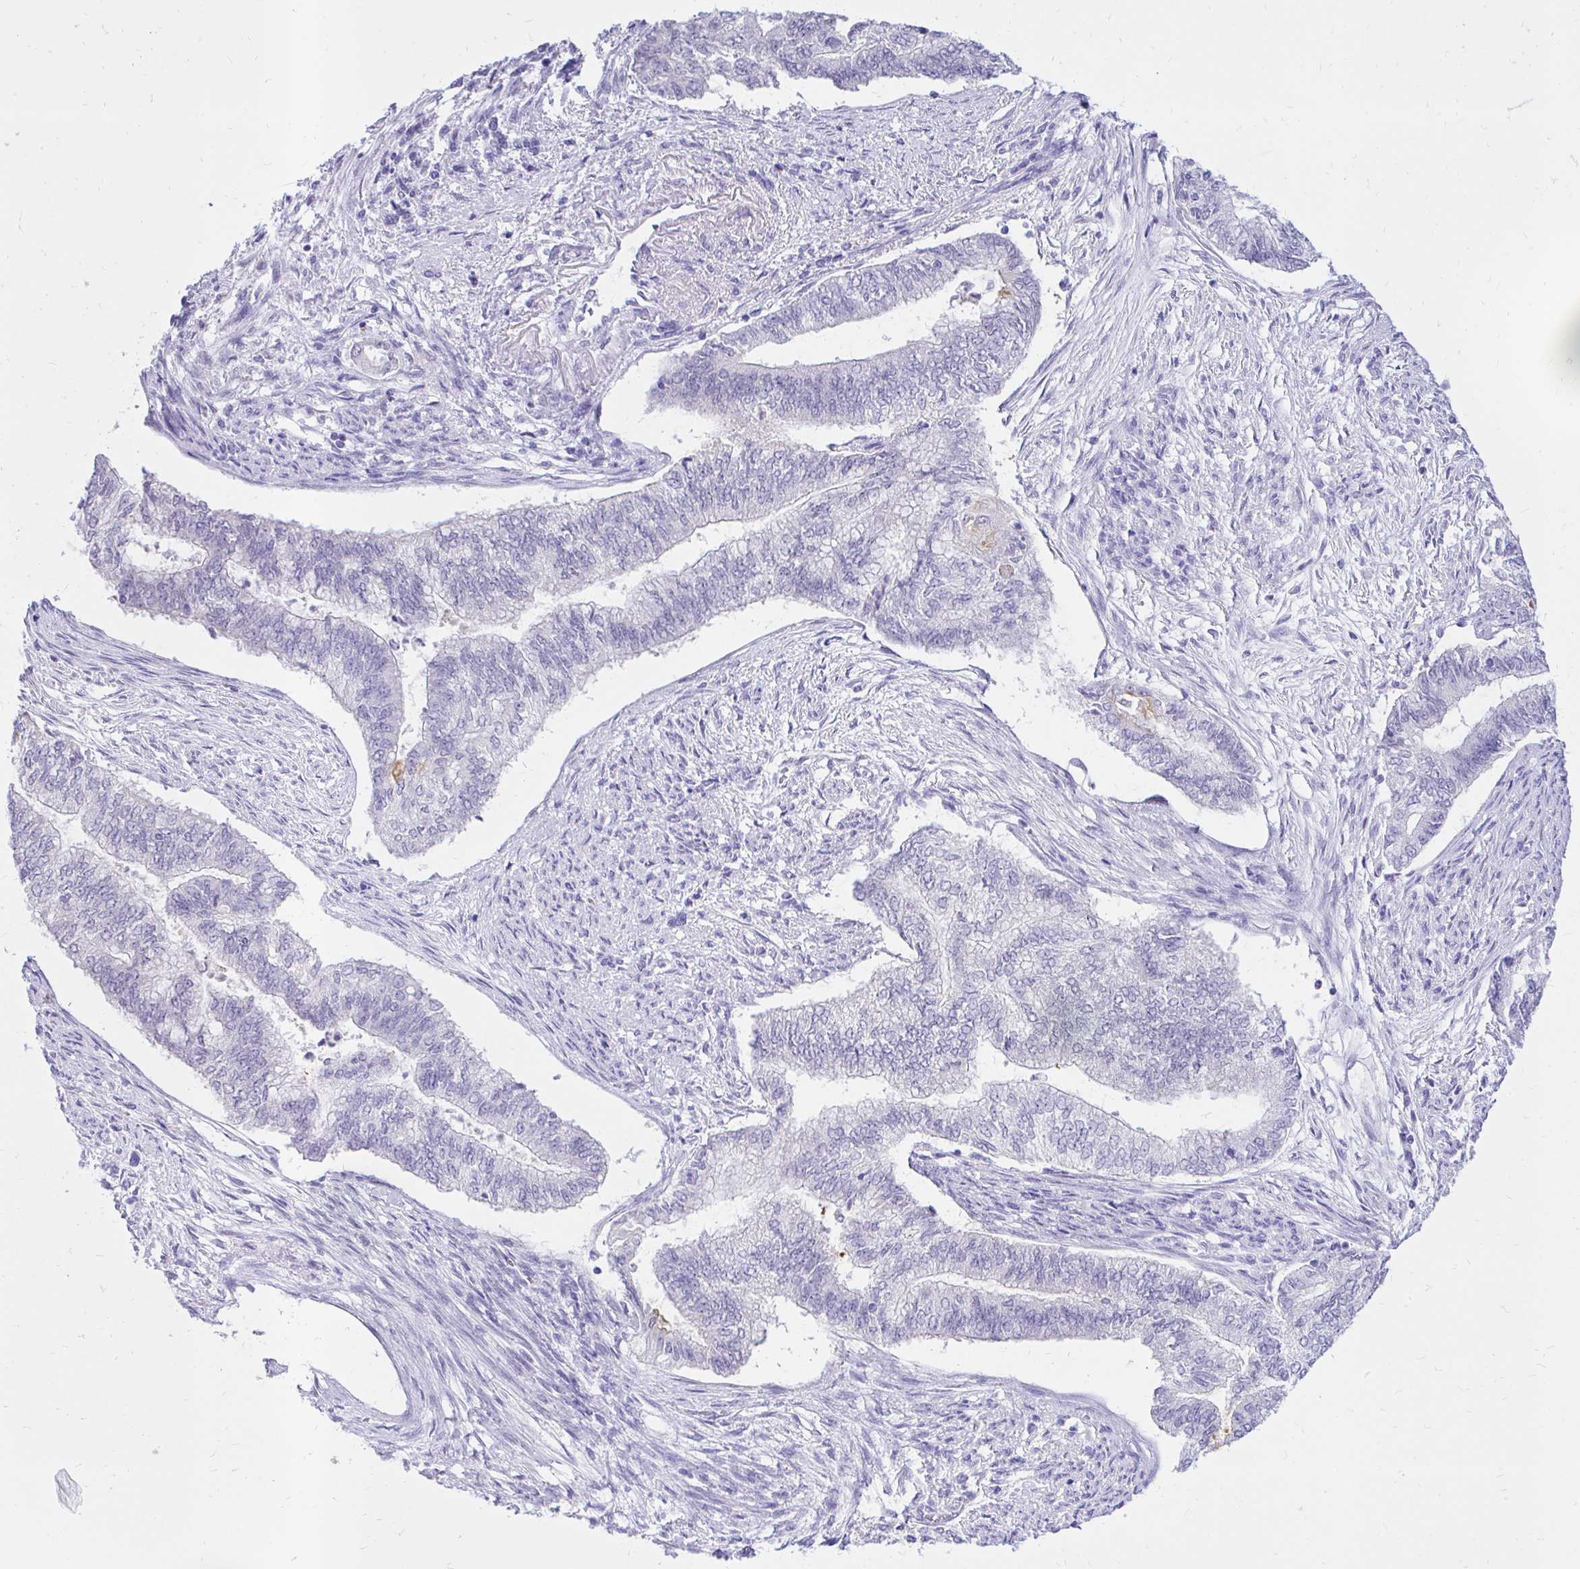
{"staining": {"intensity": "negative", "quantity": "none", "location": "none"}, "tissue": "endometrial cancer", "cell_type": "Tumor cells", "image_type": "cancer", "snomed": [{"axis": "morphology", "description": "Adenocarcinoma, NOS"}, {"axis": "topography", "description": "Endometrium"}], "caption": "A photomicrograph of human endometrial cancer is negative for staining in tumor cells. Brightfield microscopy of immunohistochemistry (IHC) stained with DAB (brown) and hematoxylin (blue), captured at high magnification.", "gene": "FATE1", "patient": {"sex": "female", "age": 65}}